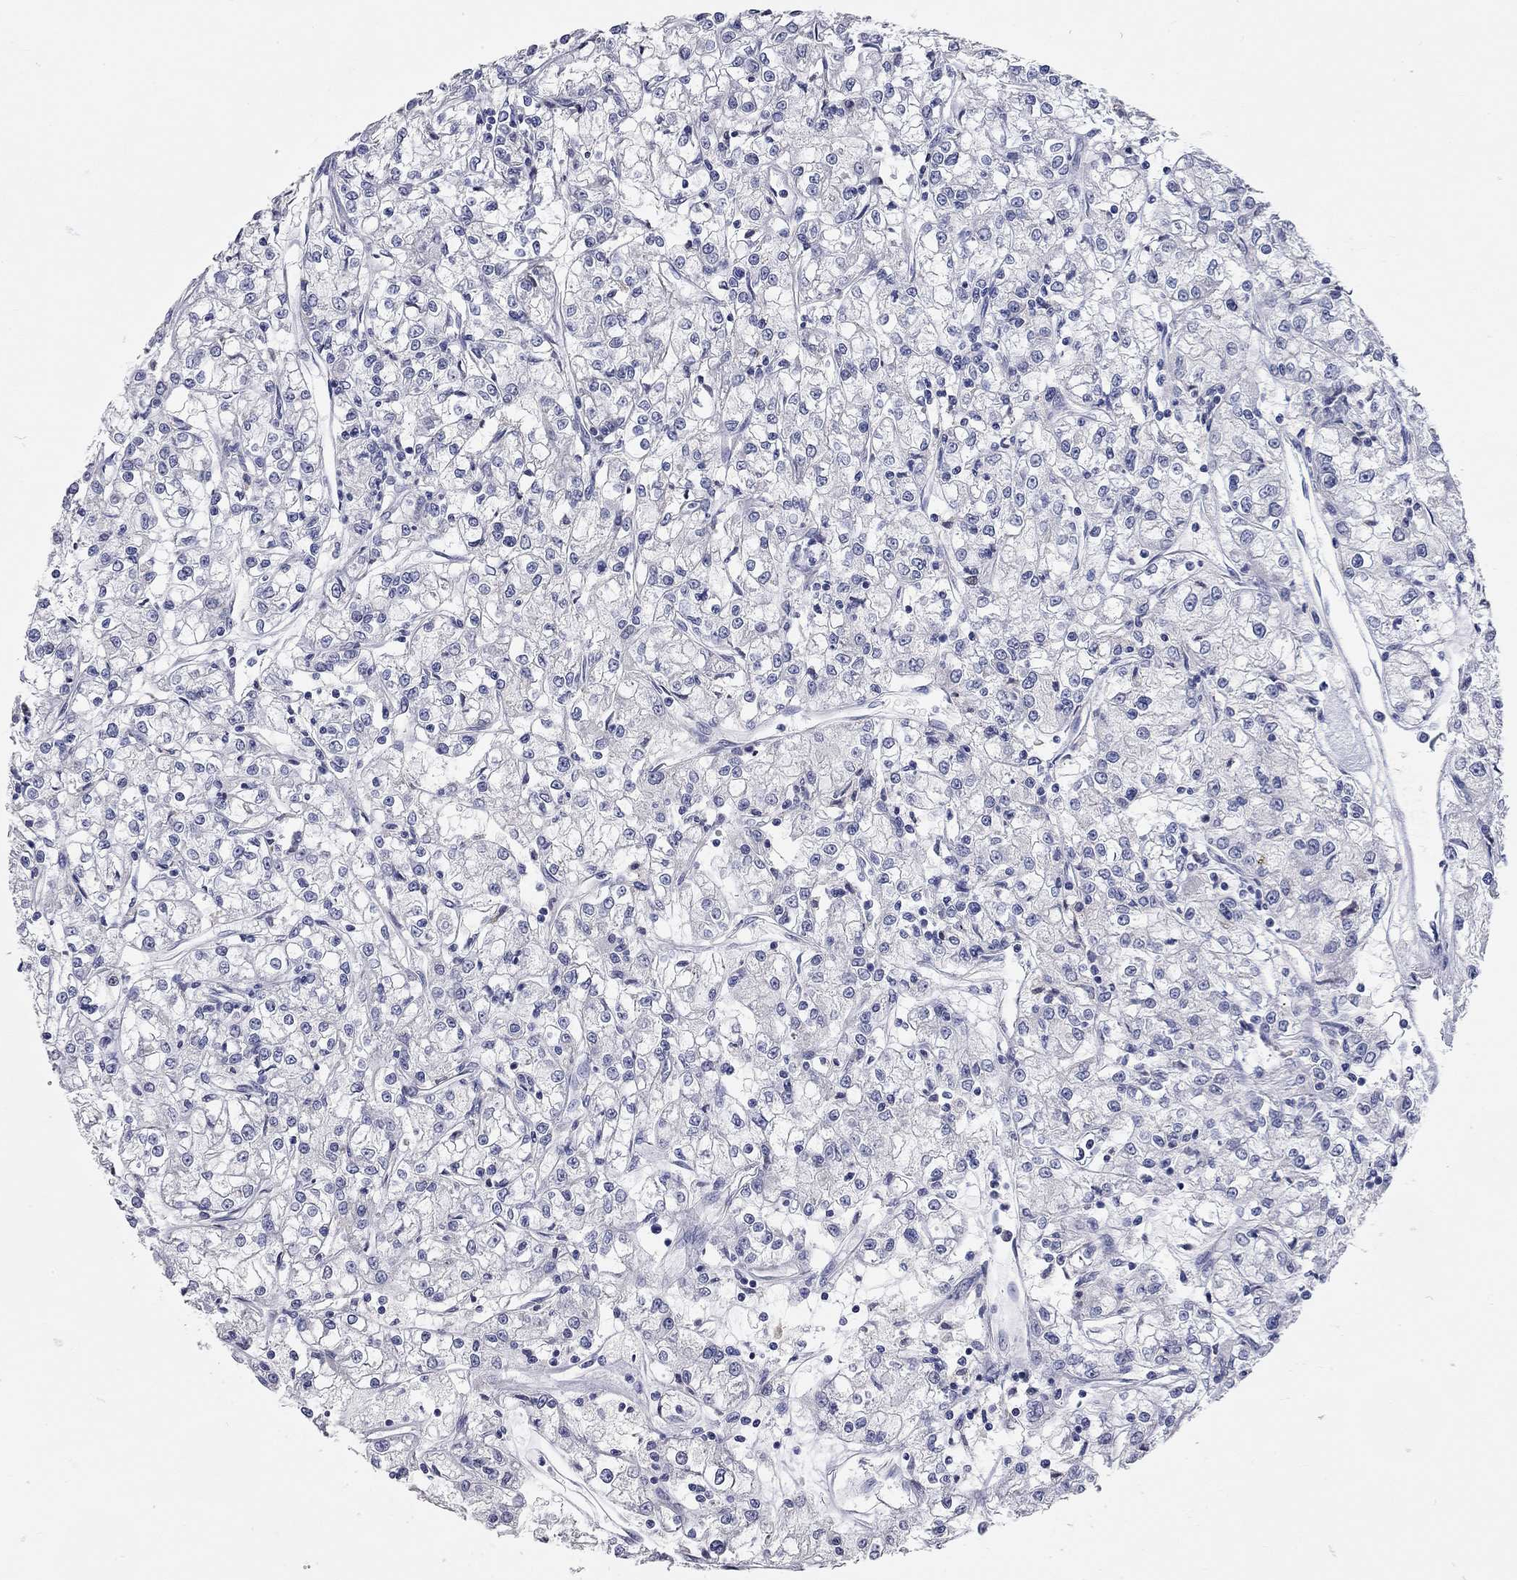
{"staining": {"intensity": "negative", "quantity": "none", "location": "none"}, "tissue": "renal cancer", "cell_type": "Tumor cells", "image_type": "cancer", "snomed": [{"axis": "morphology", "description": "Adenocarcinoma, NOS"}, {"axis": "topography", "description": "Kidney"}], "caption": "A high-resolution image shows immunohistochemistry (IHC) staining of renal adenocarcinoma, which demonstrates no significant expression in tumor cells.", "gene": "XAGE2", "patient": {"sex": "female", "age": 59}}